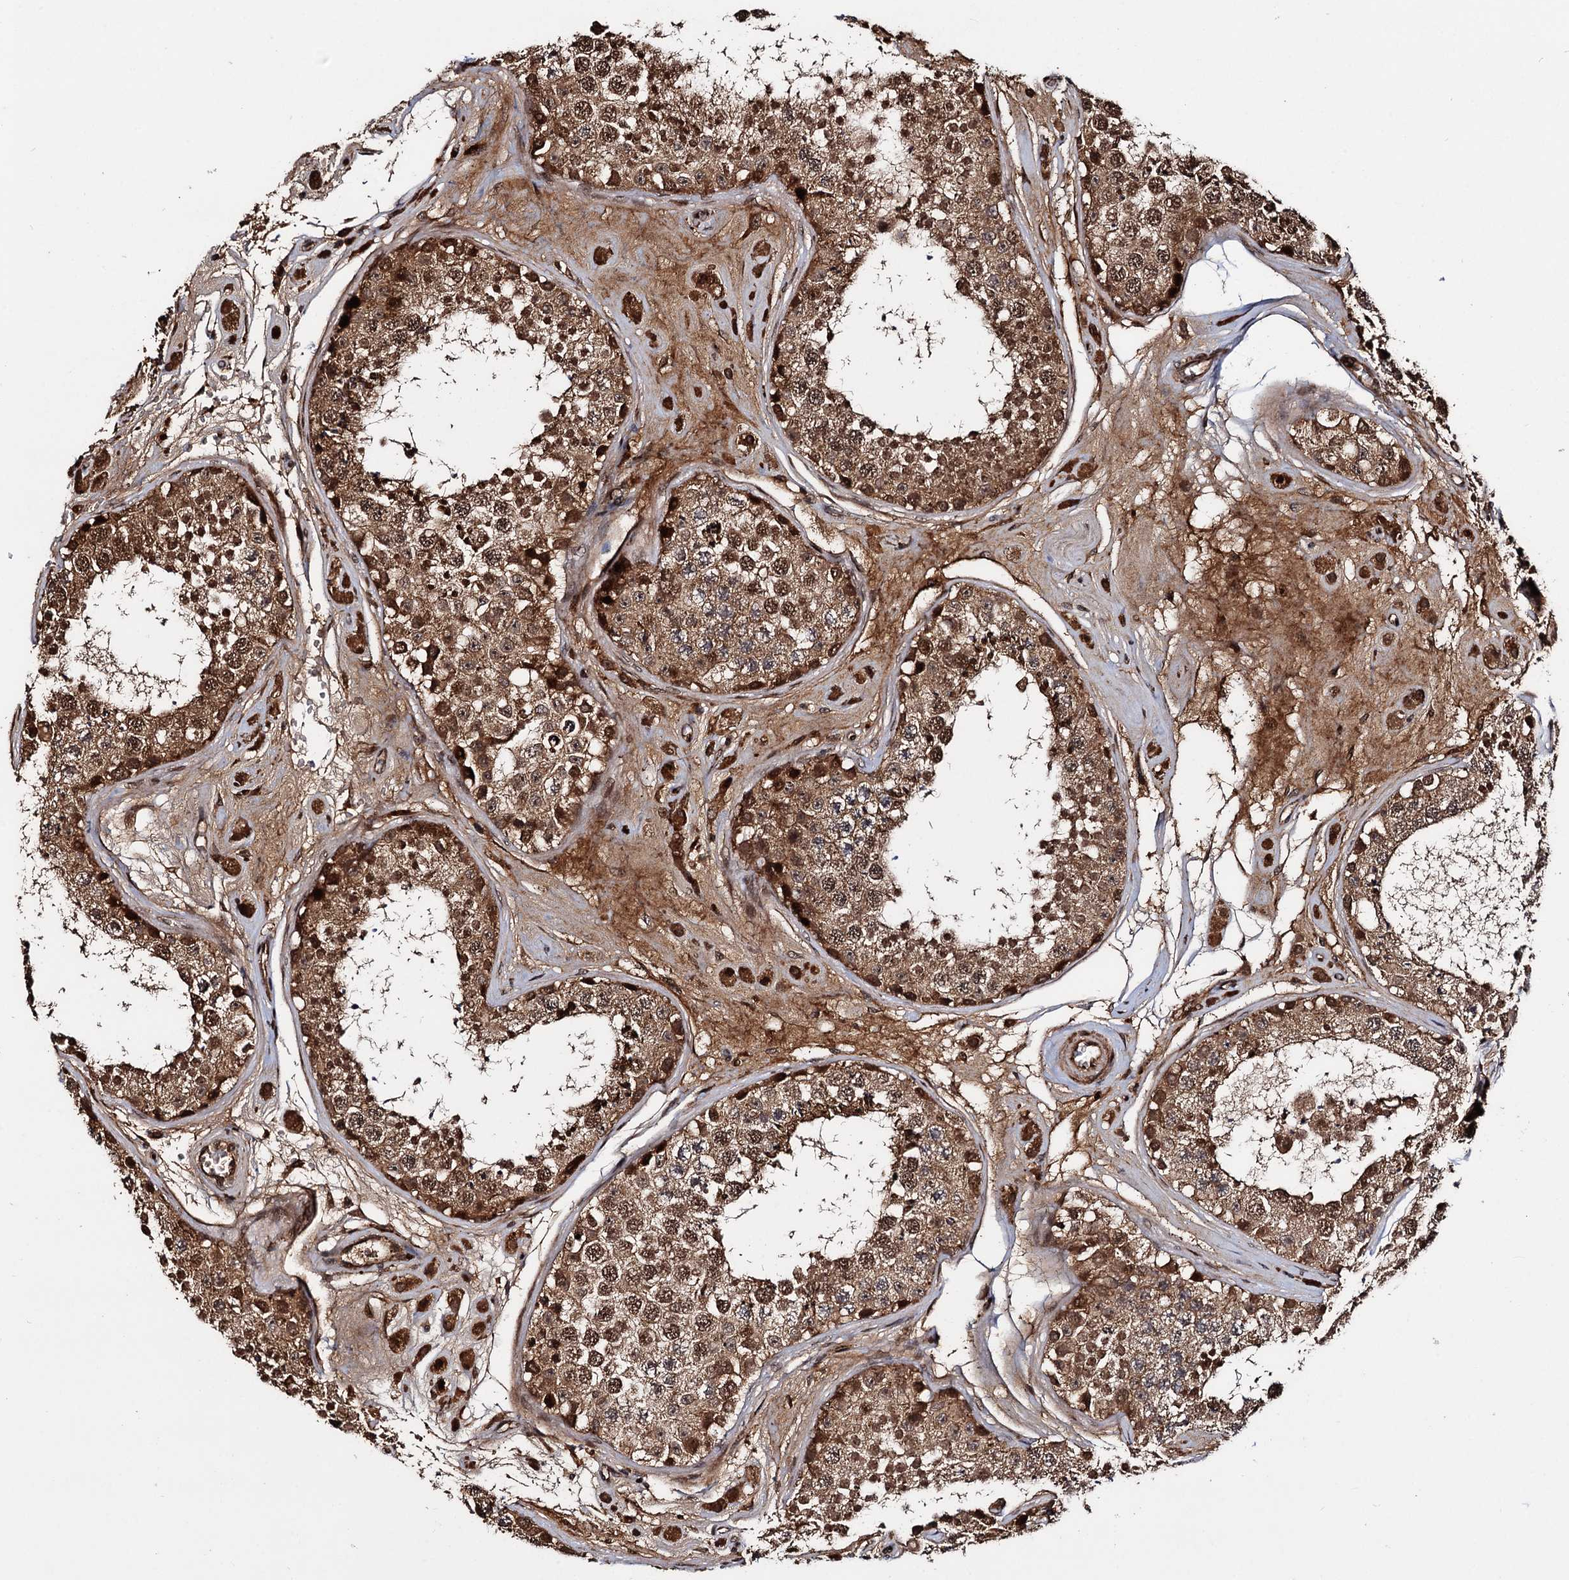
{"staining": {"intensity": "moderate", "quantity": ">75%", "location": "cytoplasmic/membranous,nuclear"}, "tissue": "testis", "cell_type": "Cells in seminiferous ducts", "image_type": "normal", "snomed": [{"axis": "morphology", "description": "Normal tissue, NOS"}, {"axis": "topography", "description": "Testis"}], "caption": "Testis stained for a protein displays moderate cytoplasmic/membranous,nuclear positivity in cells in seminiferous ducts.", "gene": "CEP192", "patient": {"sex": "male", "age": 25}}